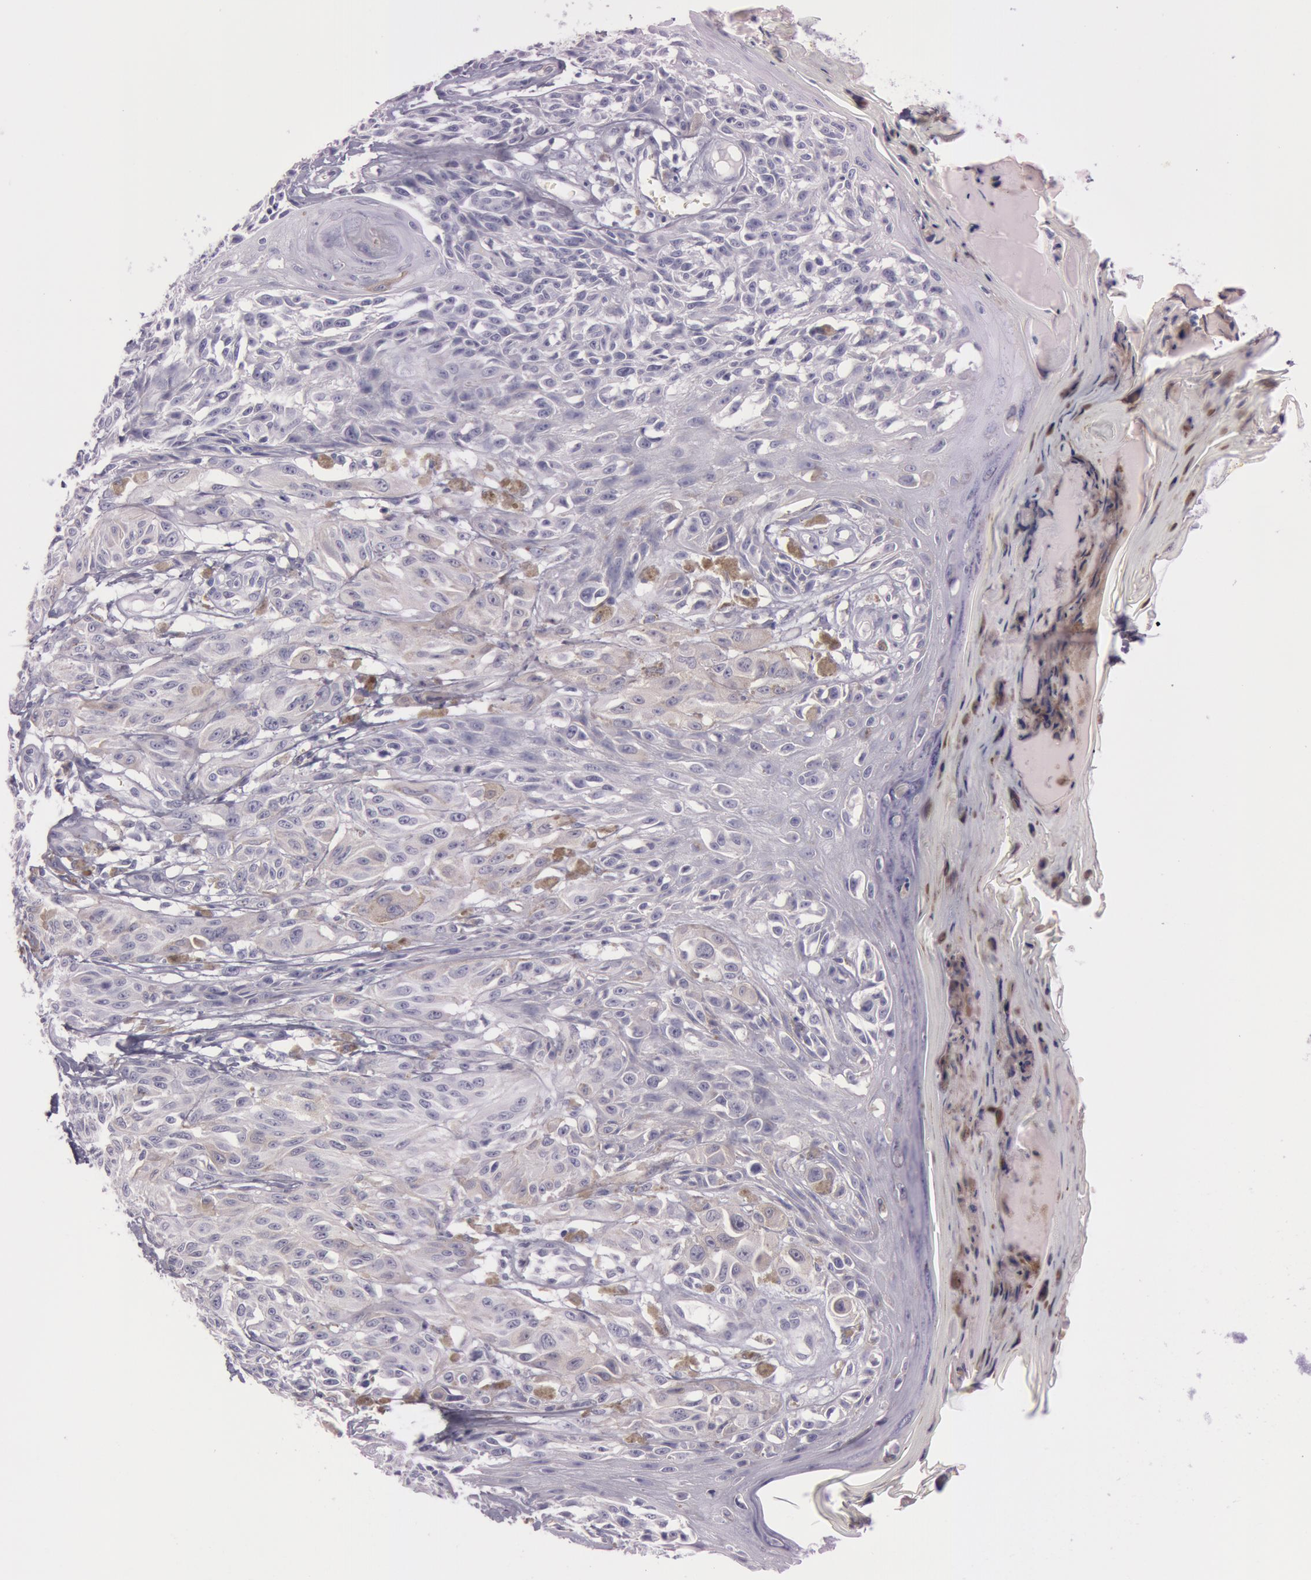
{"staining": {"intensity": "negative", "quantity": "none", "location": "none"}, "tissue": "melanoma", "cell_type": "Tumor cells", "image_type": "cancer", "snomed": [{"axis": "morphology", "description": "Malignant melanoma, NOS"}, {"axis": "topography", "description": "Skin"}], "caption": "High power microscopy photomicrograph of an immunohistochemistry (IHC) photomicrograph of malignant melanoma, revealing no significant positivity in tumor cells.", "gene": "FOLH1", "patient": {"sex": "female", "age": 77}}